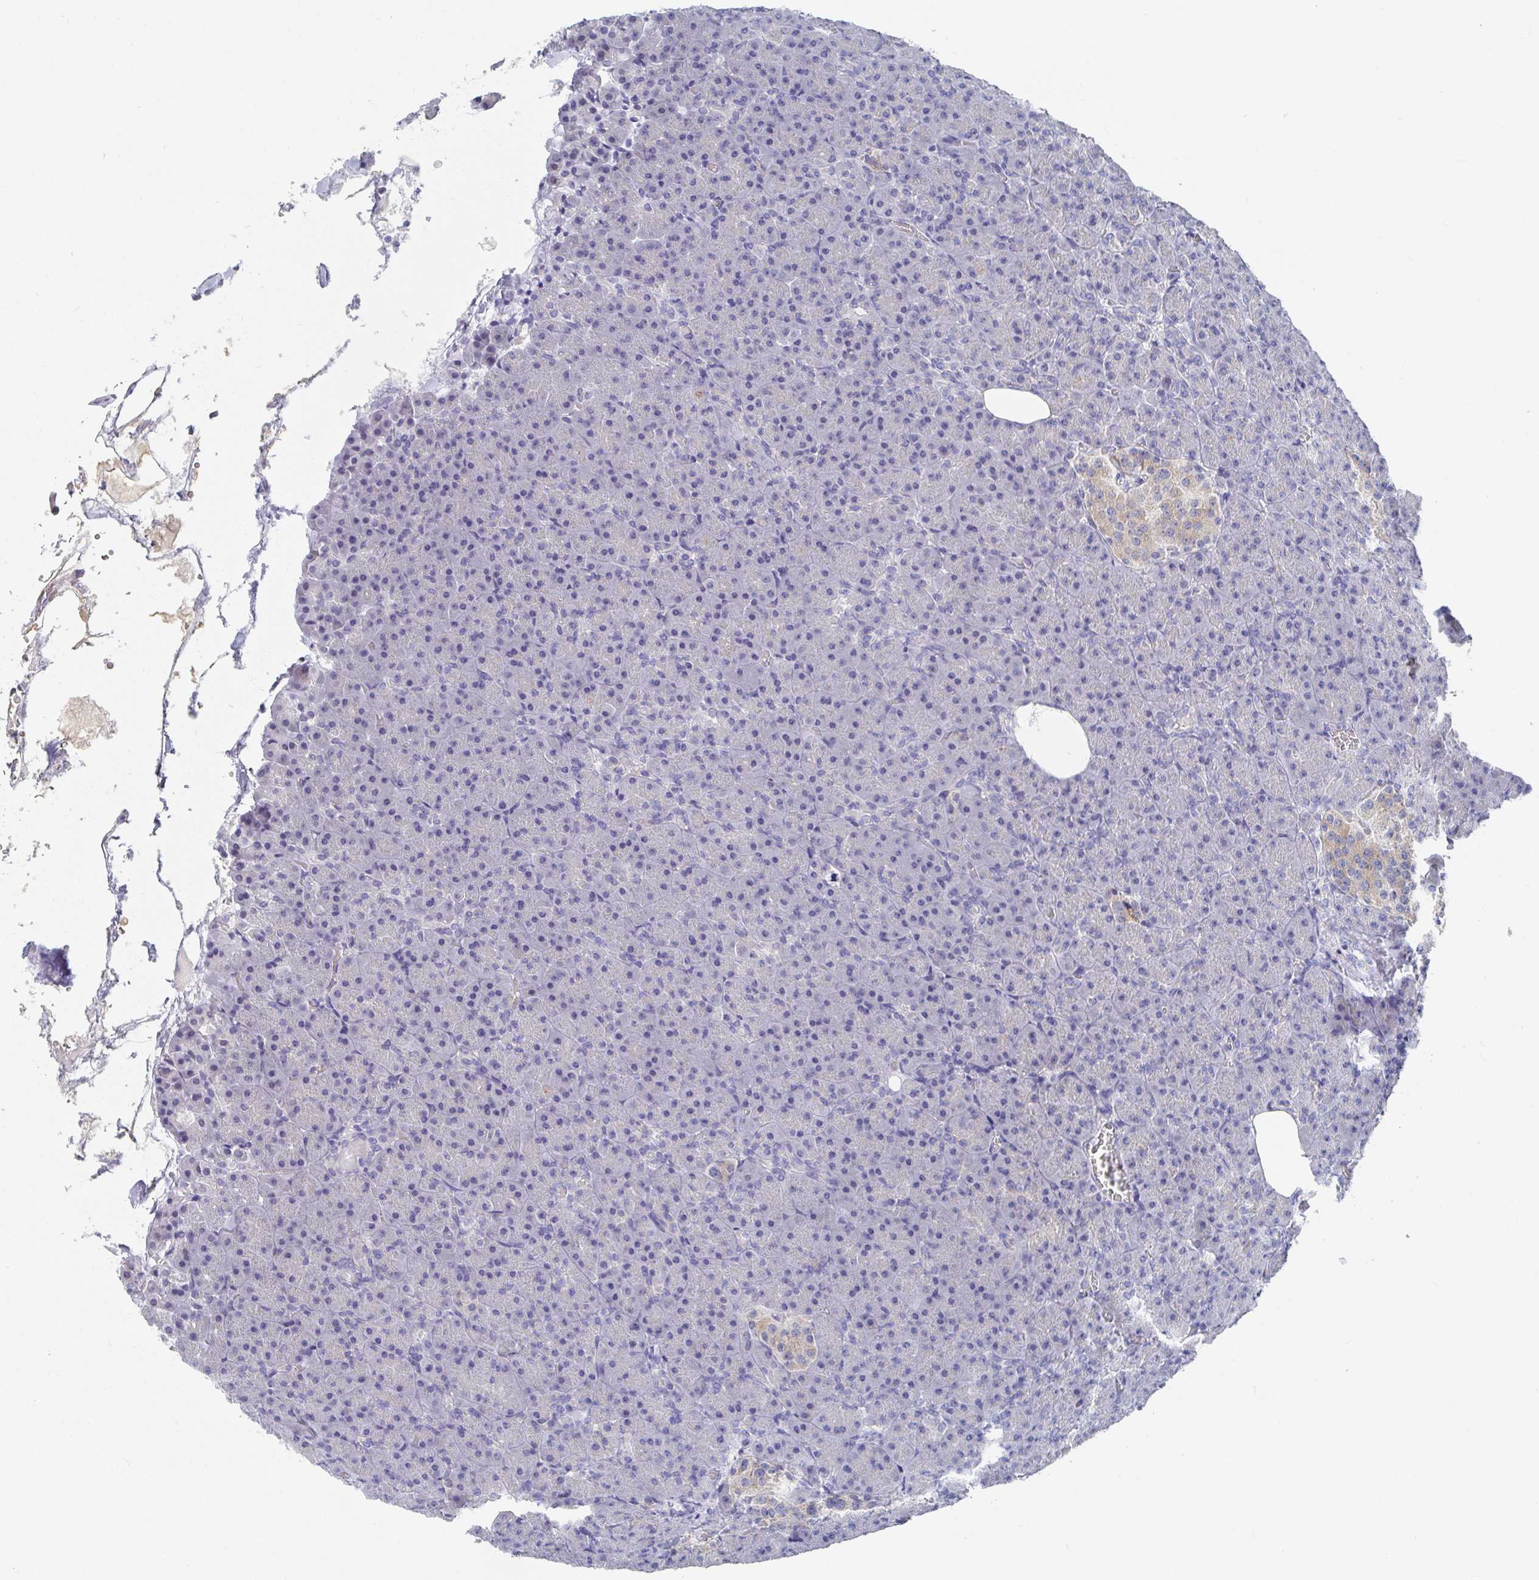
{"staining": {"intensity": "negative", "quantity": "none", "location": "none"}, "tissue": "pancreas", "cell_type": "Exocrine glandular cells", "image_type": "normal", "snomed": [{"axis": "morphology", "description": "Normal tissue, NOS"}, {"axis": "topography", "description": "Pancreas"}], "caption": "High magnification brightfield microscopy of normal pancreas stained with DAB (3,3'-diaminobenzidine) (brown) and counterstained with hematoxylin (blue): exocrine glandular cells show no significant expression.", "gene": "TAS2R39", "patient": {"sex": "female", "age": 74}}